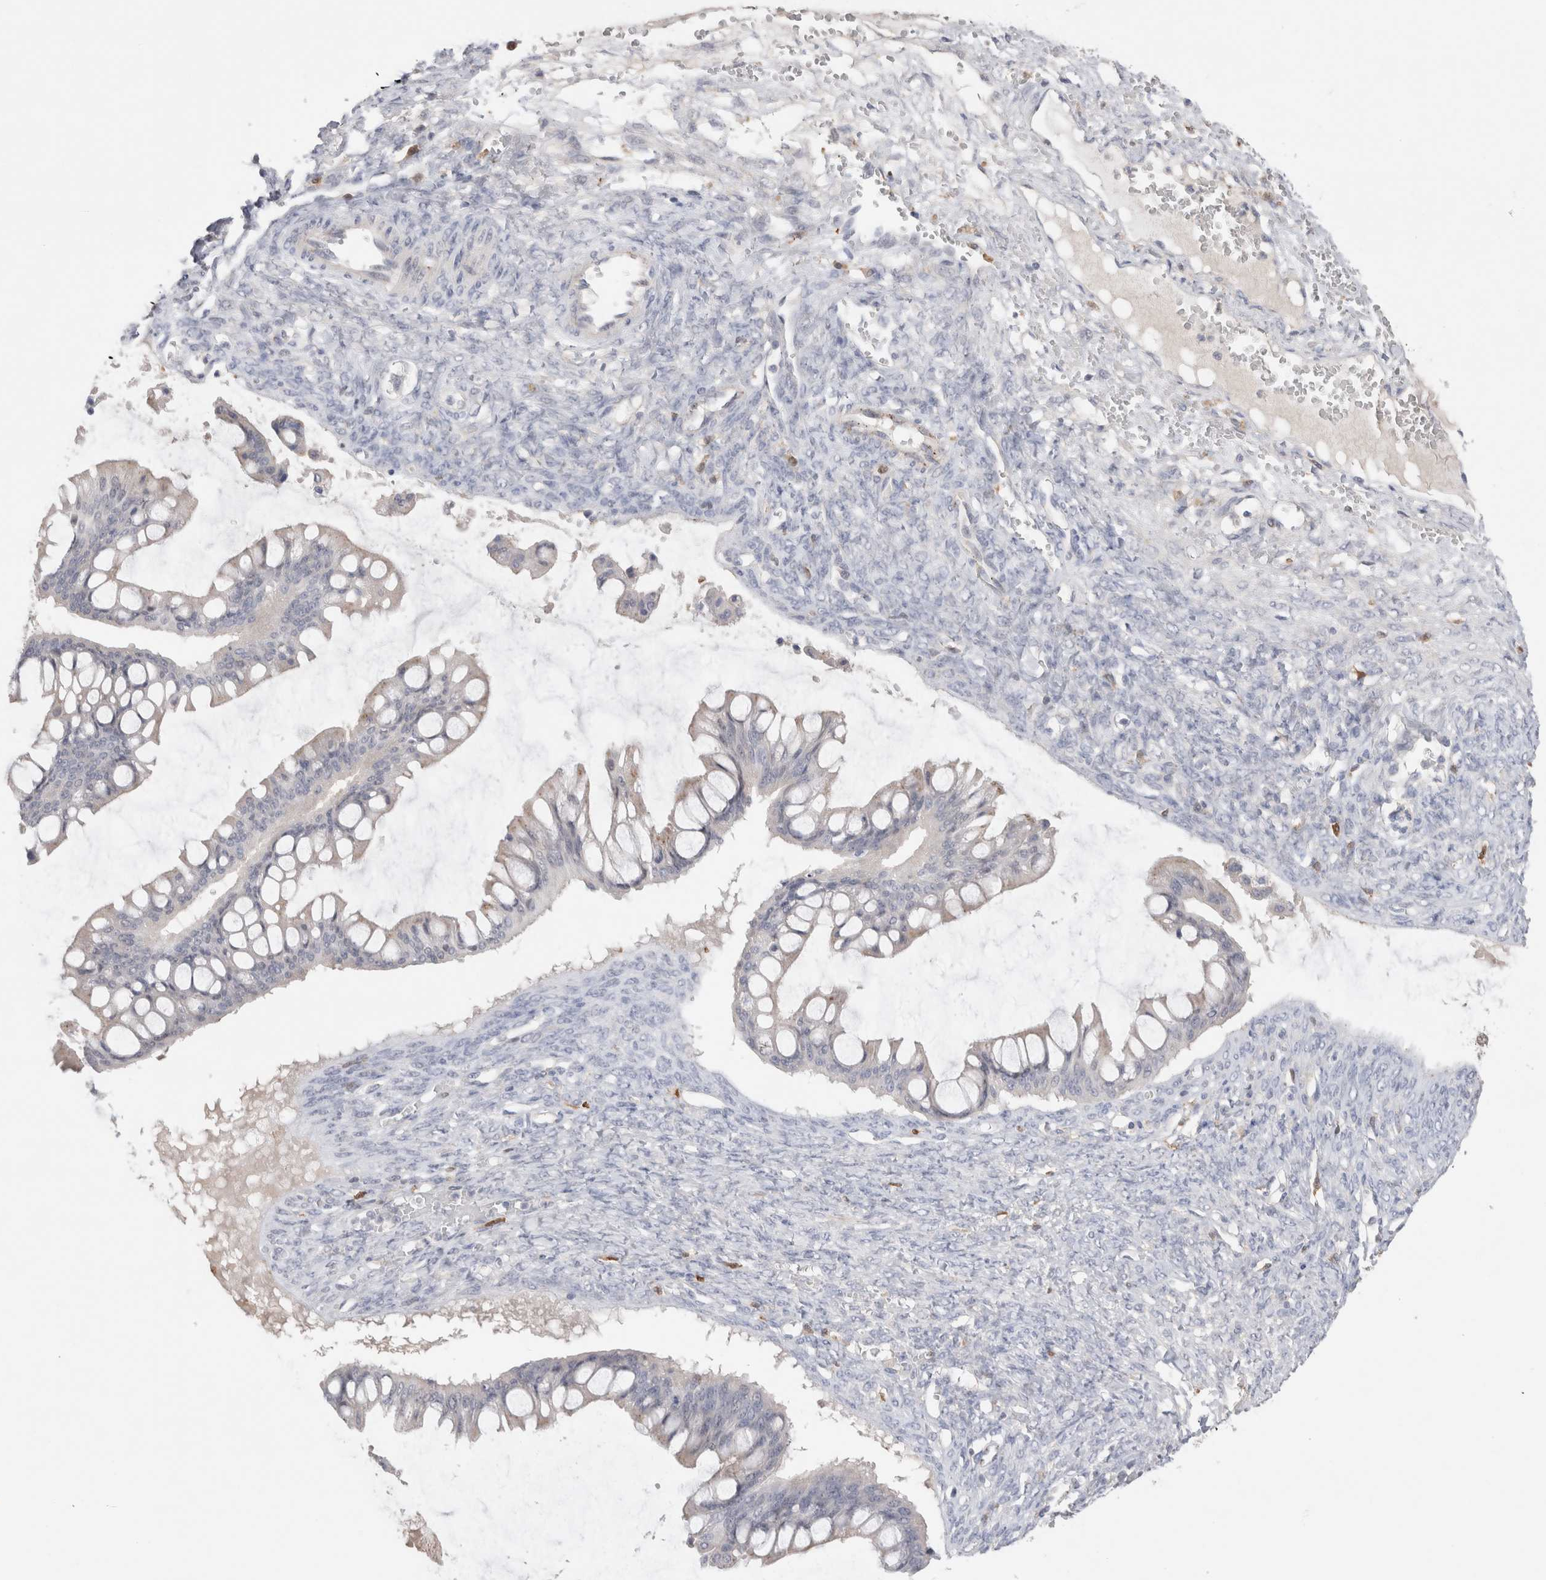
{"staining": {"intensity": "weak", "quantity": "<25%", "location": "cytoplasmic/membranous"}, "tissue": "ovarian cancer", "cell_type": "Tumor cells", "image_type": "cancer", "snomed": [{"axis": "morphology", "description": "Cystadenocarcinoma, mucinous, NOS"}, {"axis": "topography", "description": "Ovary"}], "caption": "An immunohistochemistry (IHC) photomicrograph of ovarian cancer (mucinous cystadenocarcinoma) is shown. There is no staining in tumor cells of ovarian cancer (mucinous cystadenocarcinoma). (Brightfield microscopy of DAB immunohistochemistry (IHC) at high magnification).", "gene": "HPGDS", "patient": {"sex": "female", "age": 73}}